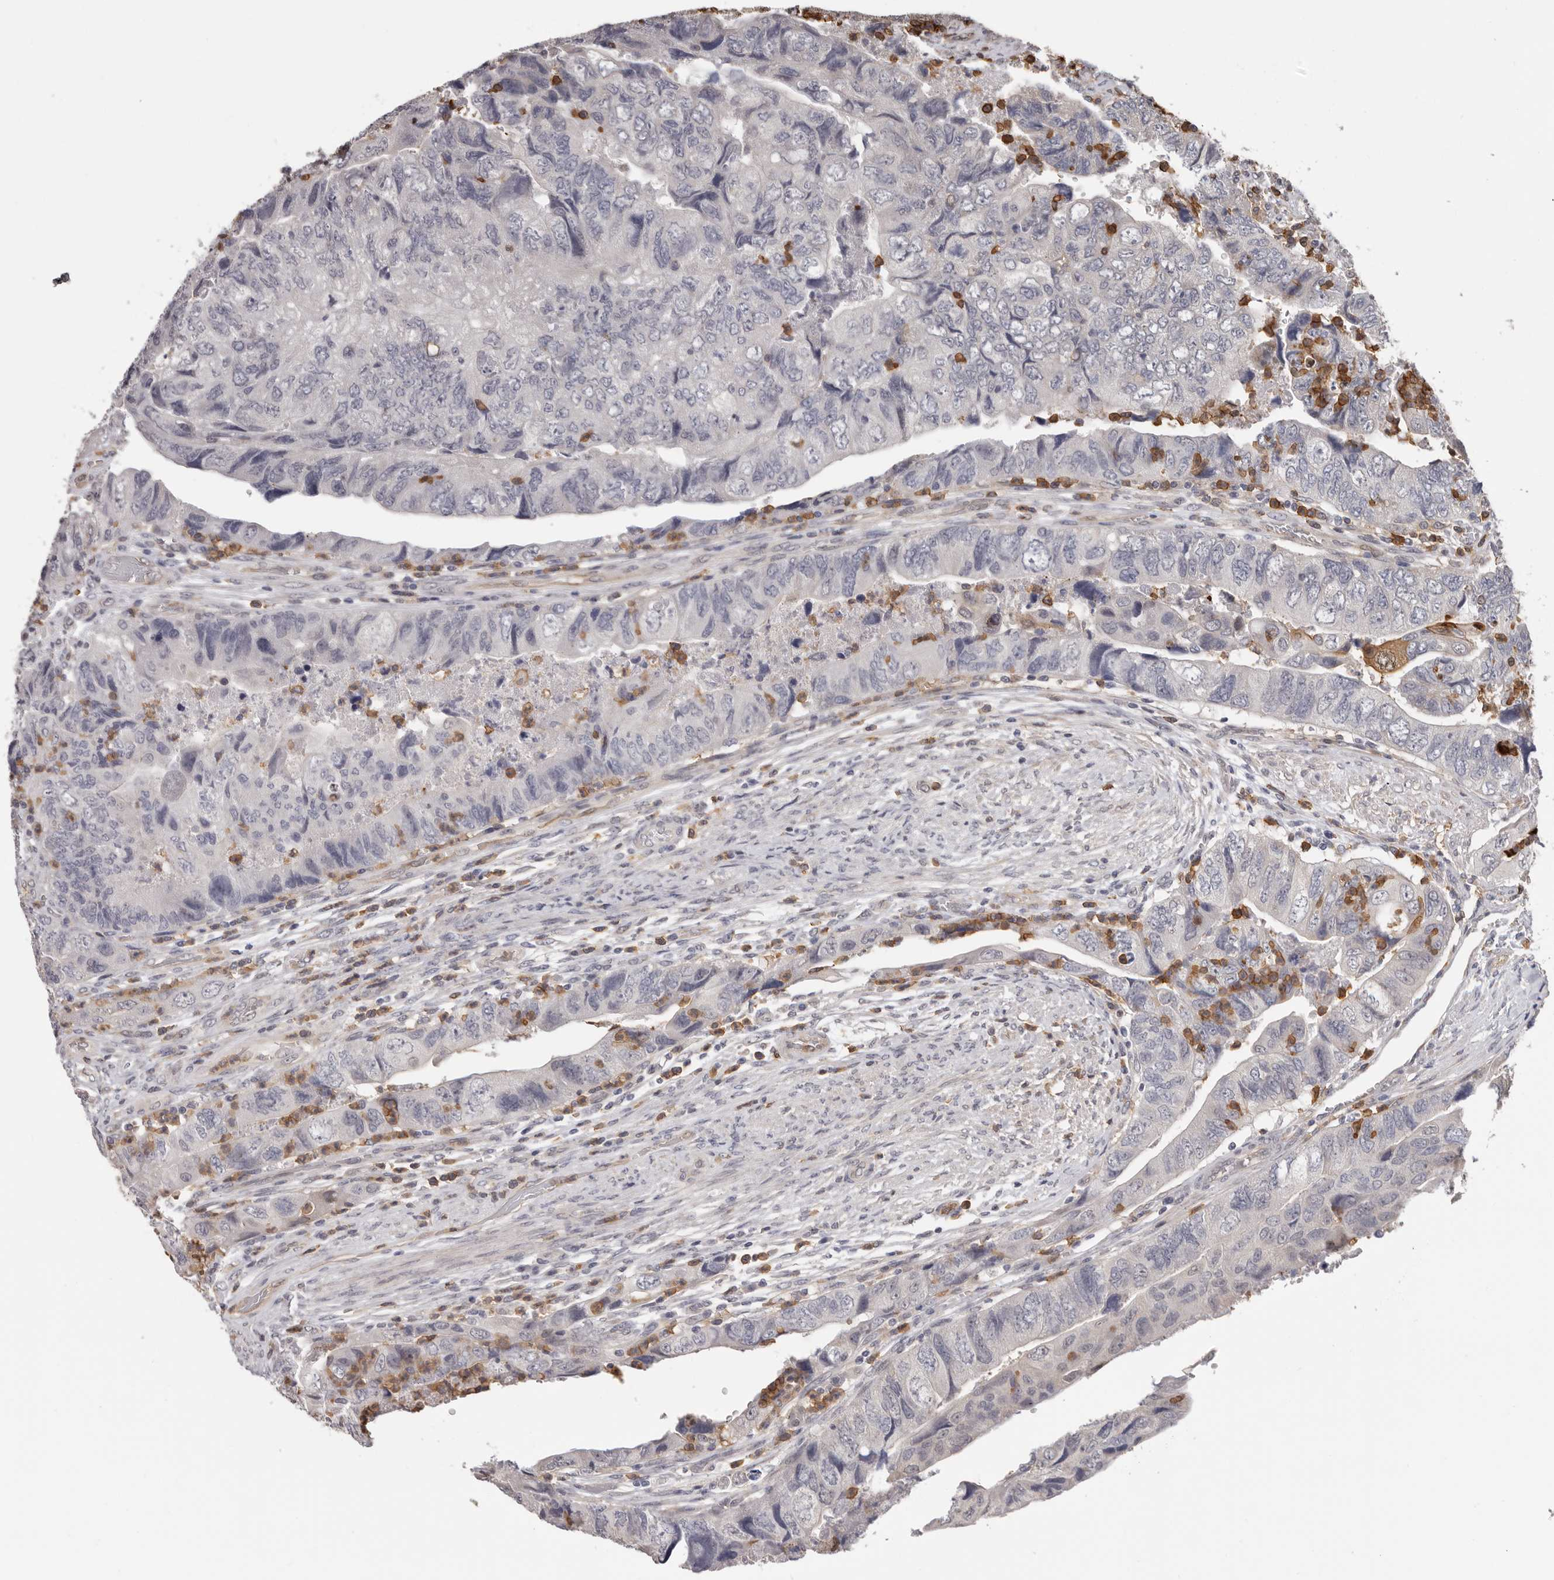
{"staining": {"intensity": "moderate", "quantity": "<25%", "location": "cytoplasmic/membranous"}, "tissue": "colorectal cancer", "cell_type": "Tumor cells", "image_type": "cancer", "snomed": [{"axis": "morphology", "description": "Adenocarcinoma, NOS"}, {"axis": "topography", "description": "Rectum"}], "caption": "IHC of human colorectal adenocarcinoma shows low levels of moderate cytoplasmic/membranous positivity in about <25% of tumor cells.", "gene": "PRR12", "patient": {"sex": "male", "age": 63}}